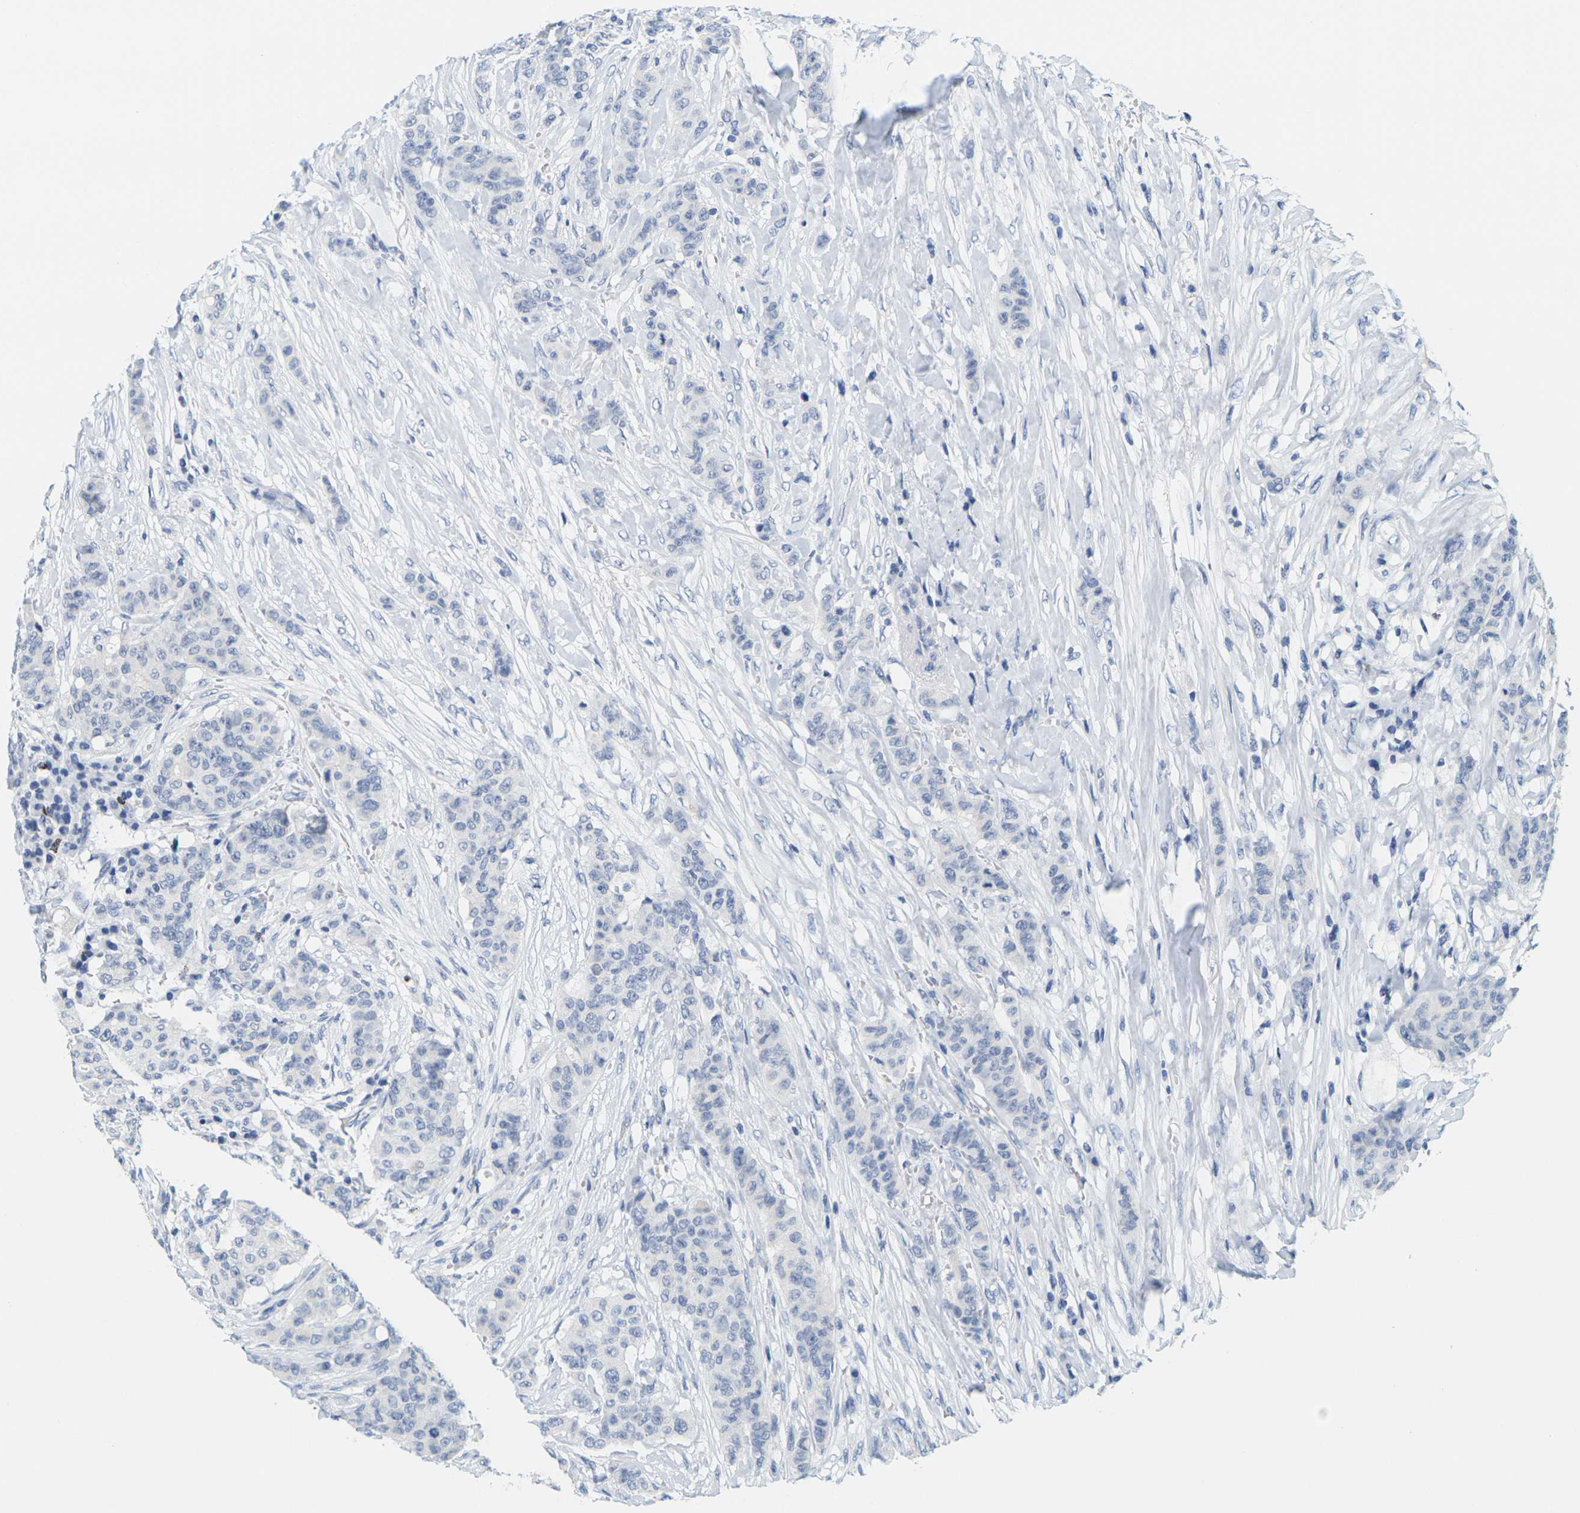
{"staining": {"intensity": "negative", "quantity": "none", "location": "none"}, "tissue": "breast cancer", "cell_type": "Tumor cells", "image_type": "cancer", "snomed": [{"axis": "morphology", "description": "Duct carcinoma"}, {"axis": "topography", "description": "Breast"}], "caption": "Immunohistochemical staining of human breast invasive ductal carcinoma shows no significant expression in tumor cells. (Immunohistochemistry, brightfield microscopy, high magnification).", "gene": "HLA-DOB", "patient": {"sex": "female", "age": 40}}